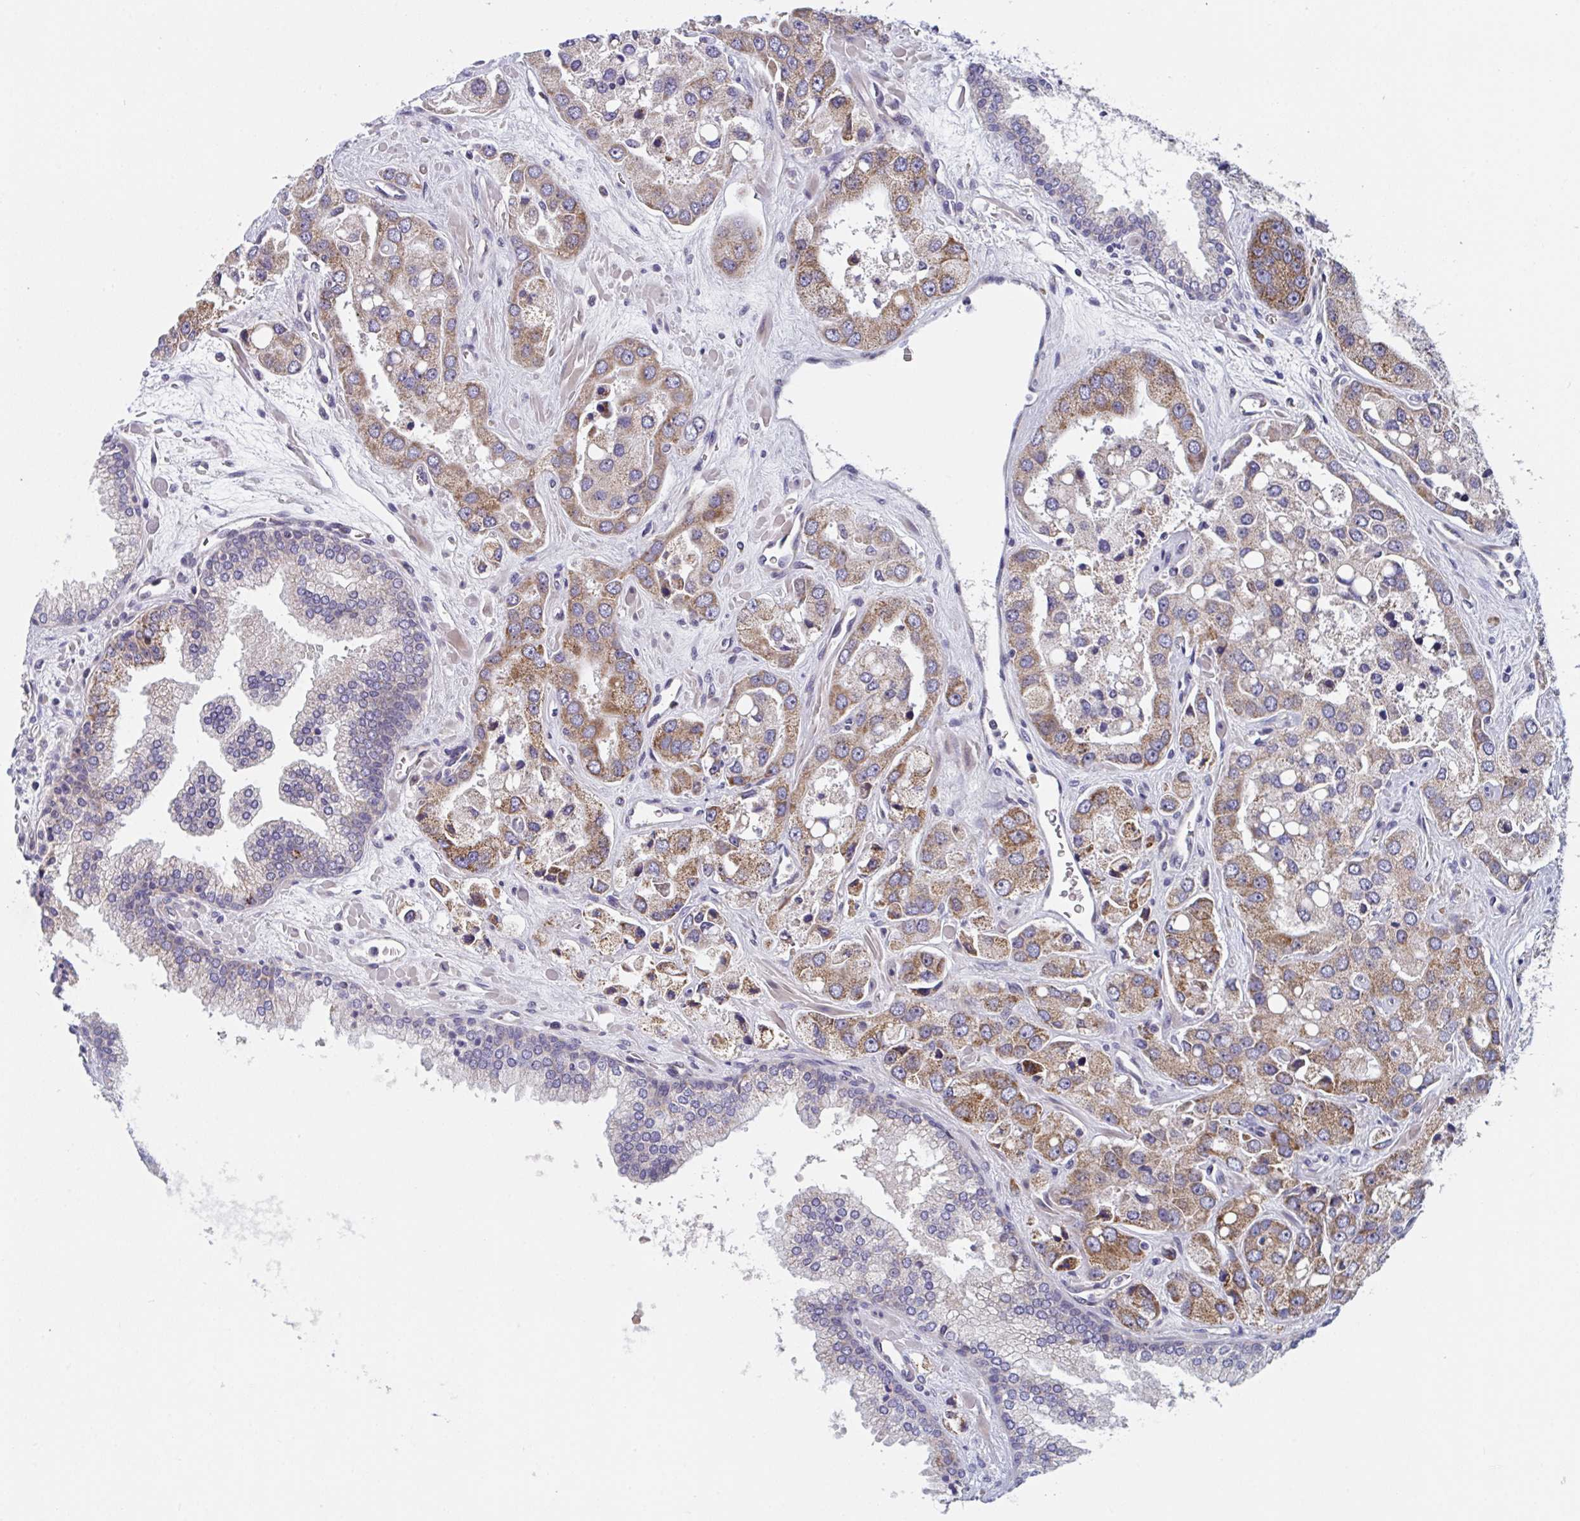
{"staining": {"intensity": "moderate", "quantity": ">75%", "location": "cytoplasmic/membranous"}, "tissue": "prostate cancer", "cell_type": "Tumor cells", "image_type": "cancer", "snomed": [{"axis": "morphology", "description": "Normal tissue, NOS"}, {"axis": "morphology", "description": "Adenocarcinoma, High grade"}, {"axis": "topography", "description": "Prostate"}, {"axis": "topography", "description": "Peripheral nerve tissue"}], "caption": "High-grade adenocarcinoma (prostate) was stained to show a protein in brown. There is medium levels of moderate cytoplasmic/membranous positivity in approximately >75% of tumor cells.", "gene": "MRPS2", "patient": {"sex": "male", "age": 68}}